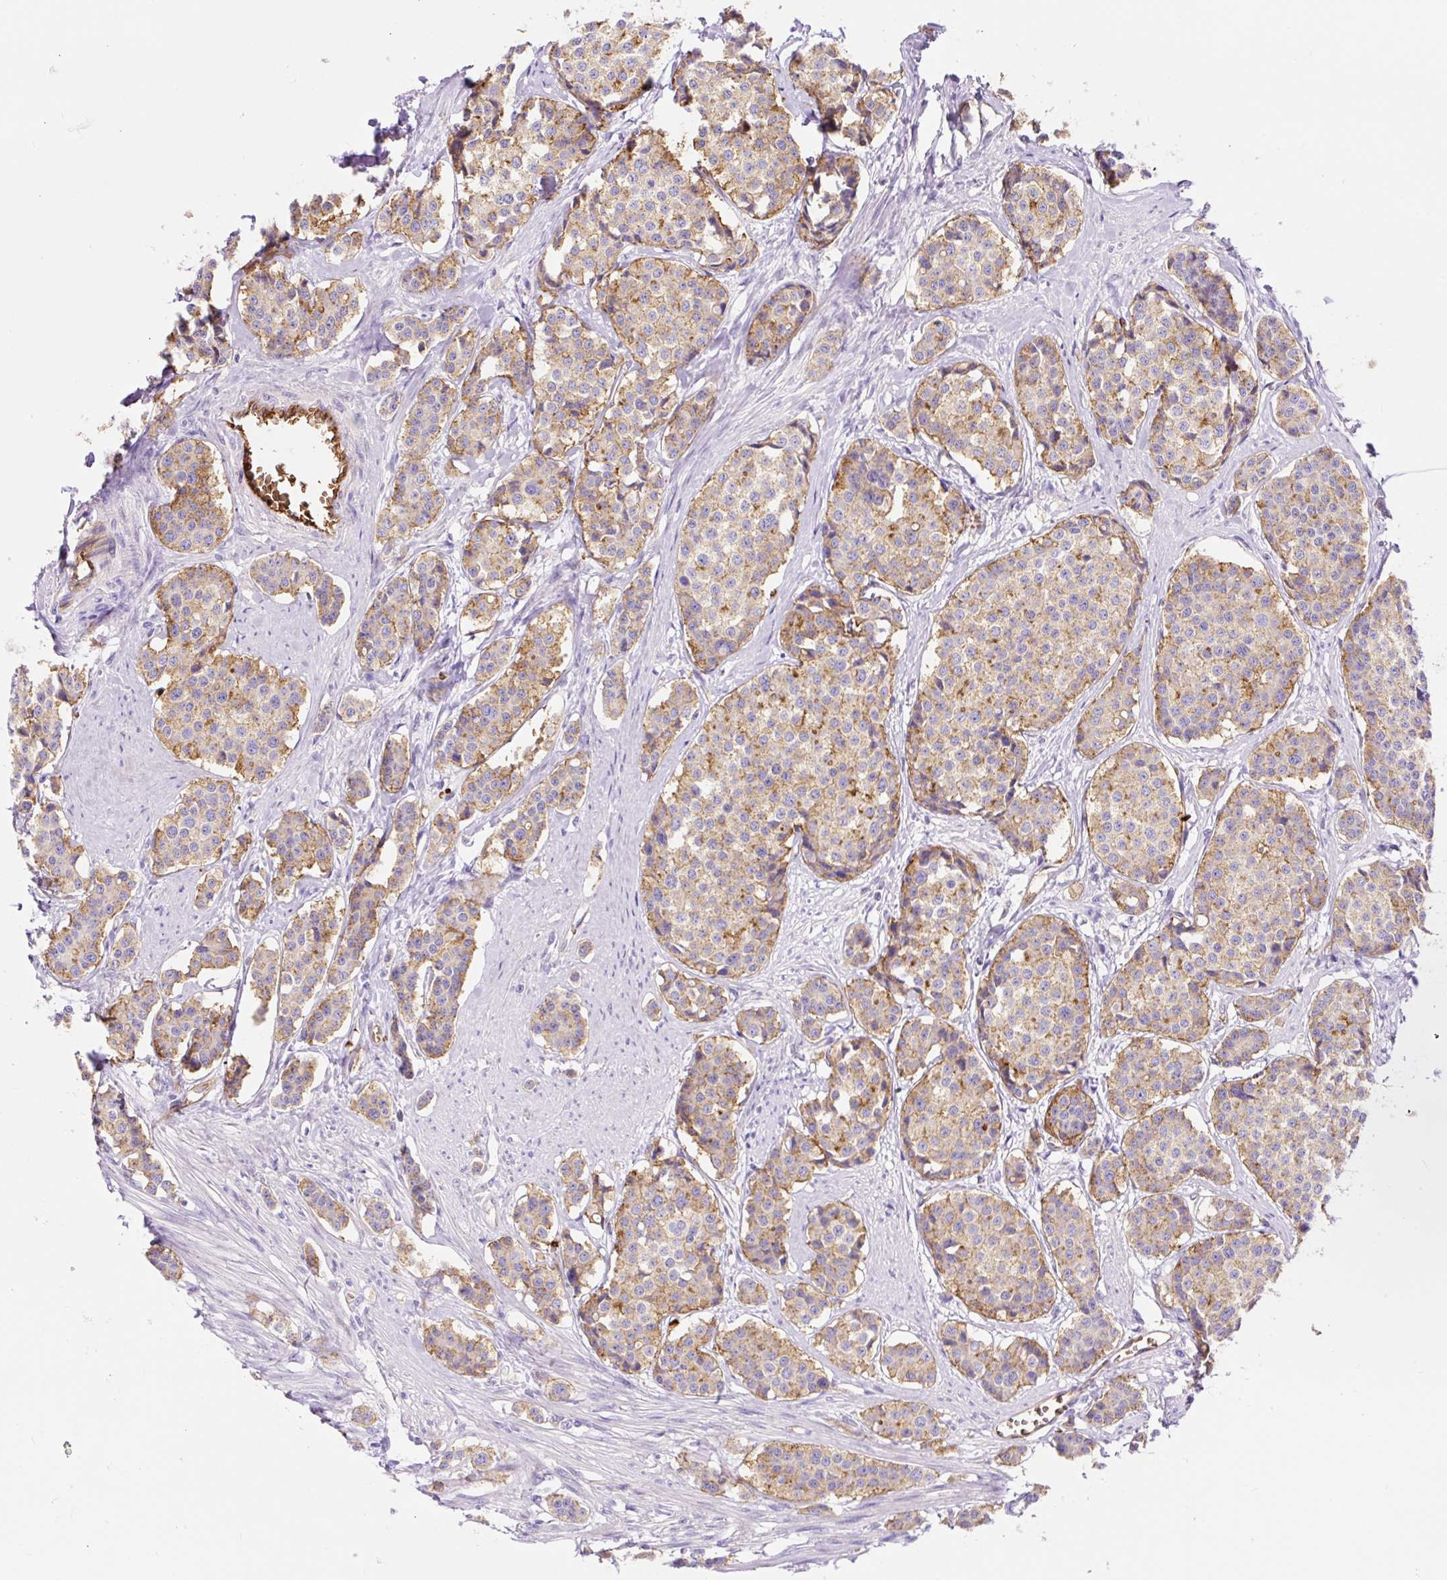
{"staining": {"intensity": "moderate", "quantity": "25%-75%", "location": "cytoplasmic/membranous"}, "tissue": "carcinoid", "cell_type": "Tumor cells", "image_type": "cancer", "snomed": [{"axis": "morphology", "description": "Carcinoid, malignant, NOS"}, {"axis": "topography", "description": "Small intestine"}], "caption": "A photomicrograph of human carcinoid stained for a protein shows moderate cytoplasmic/membranous brown staining in tumor cells.", "gene": "HIP1R", "patient": {"sex": "male", "age": 60}}